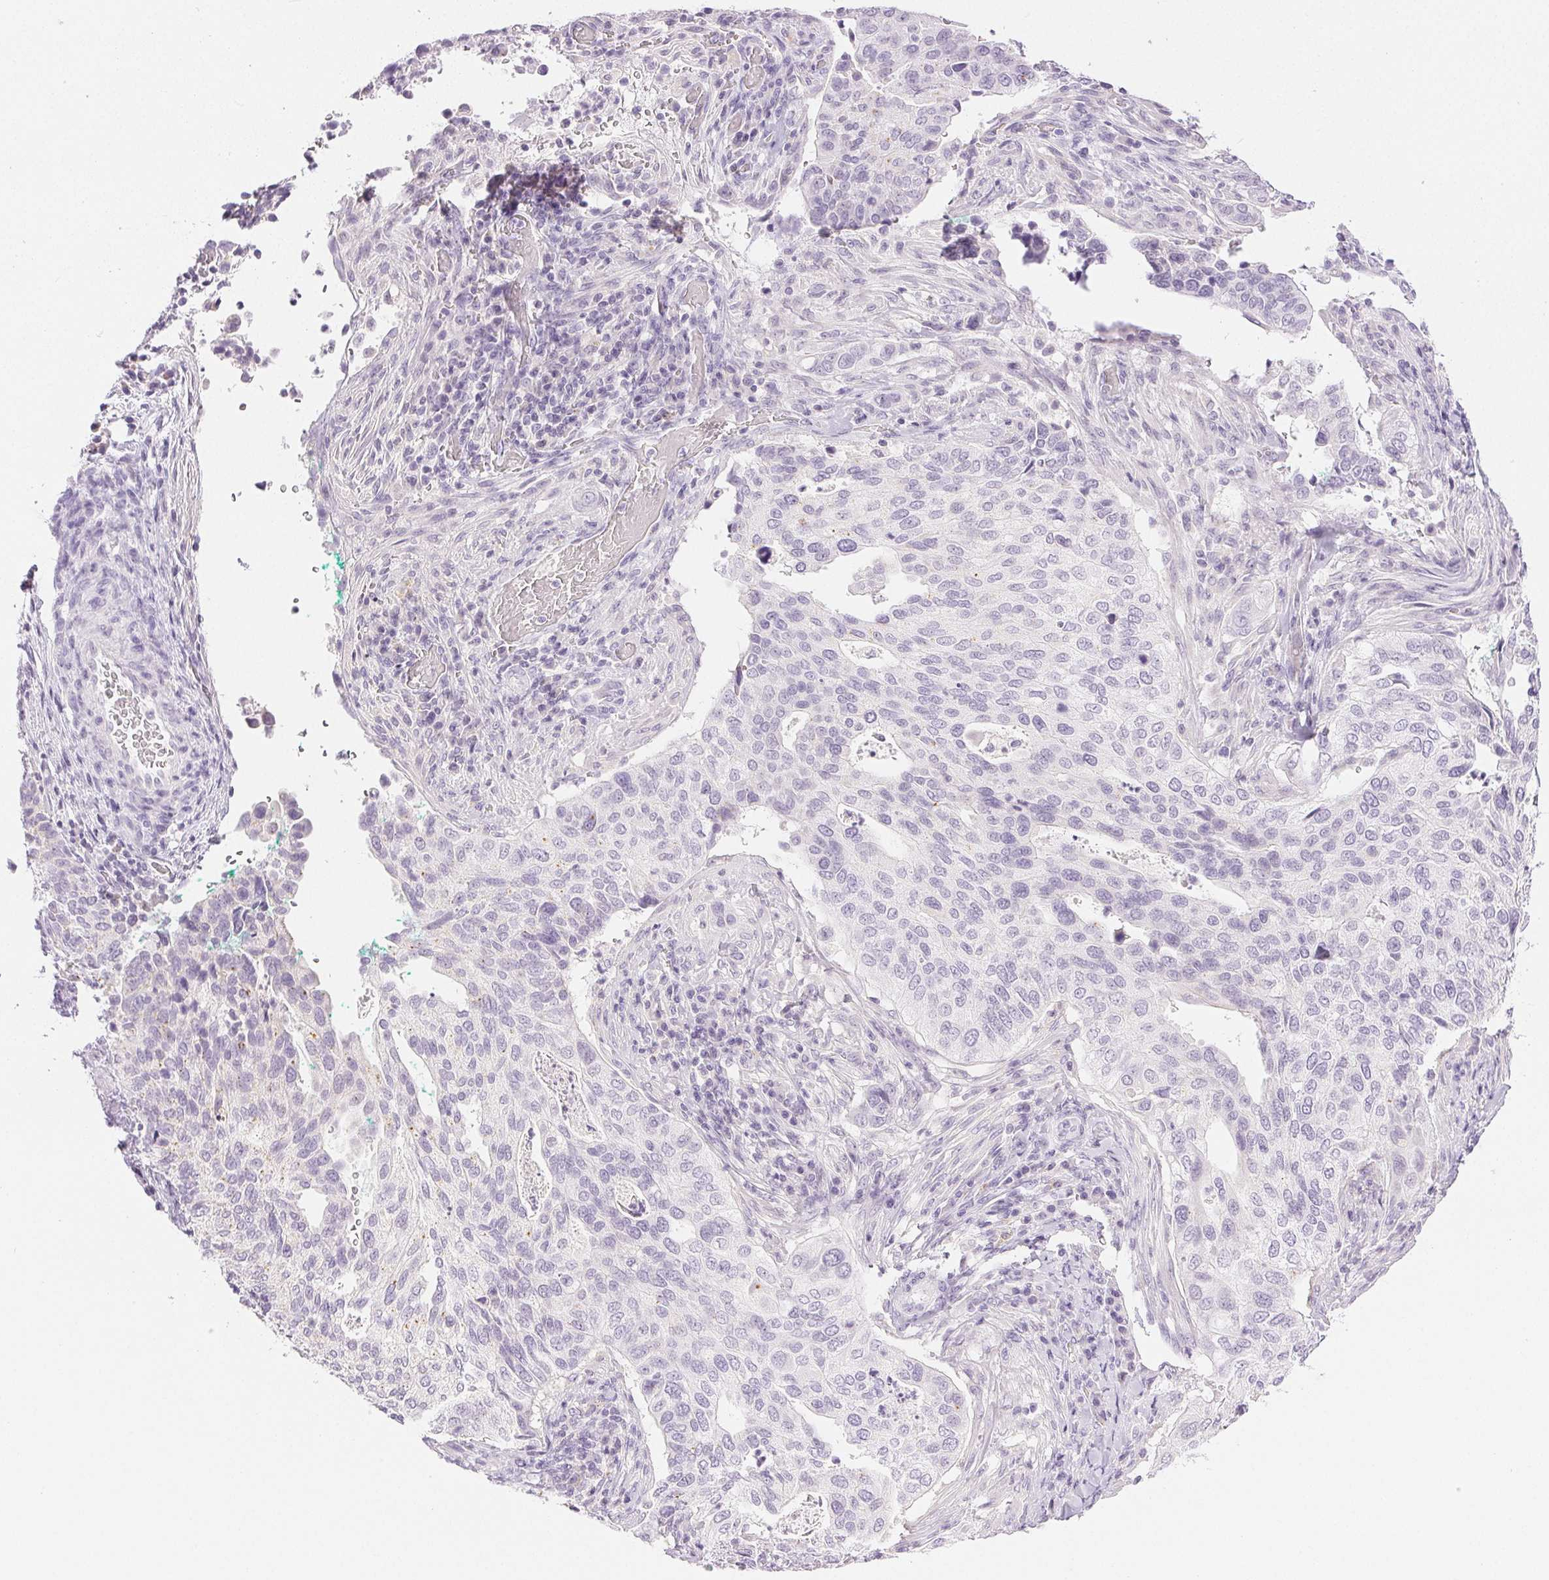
{"staining": {"intensity": "negative", "quantity": "none", "location": "none"}, "tissue": "cervical cancer", "cell_type": "Tumor cells", "image_type": "cancer", "snomed": [{"axis": "morphology", "description": "Squamous cell carcinoma, NOS"}, {"axis": "topography", "description": "Cervix"}], "caption": "A high-resolution micrograph shows IHC staining of squamous cell carcinoma (cervical), which exhibits no significant positivity in tumor cells. (DAB IHC, high magnification).", "gene": "SLC5A2", "patient": {"sex": "female", "age": 38}}